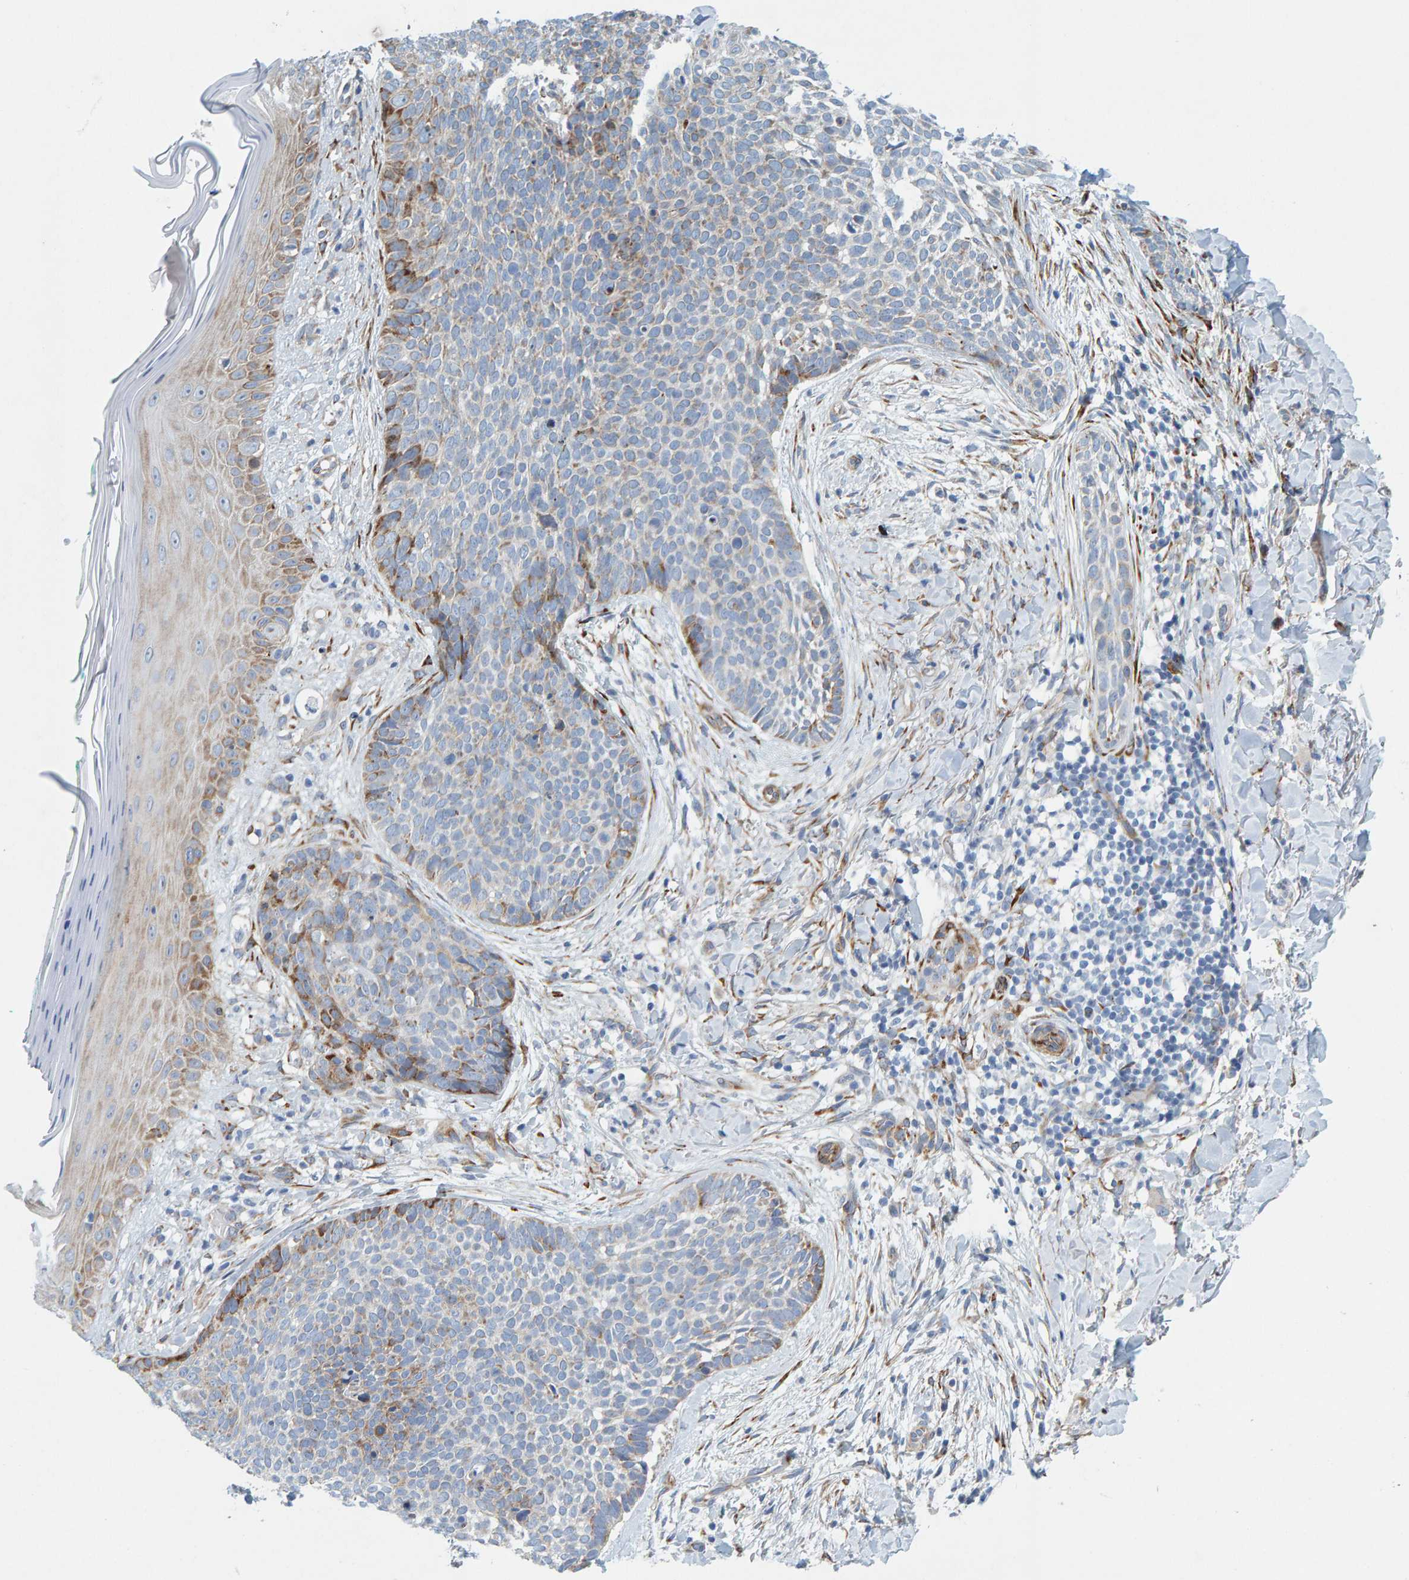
{"staining": {"intensity": "moderate", "quantity": "<25%", "location": "cytoplasmic/membranous"}, "tissue": "skin cancer", "cell_type": "Tumor cells", "image_type": "cancer", "snomed": [{"axis": "morphology", "description": "Normal tissue, NOS"}, {"axis": "morphology", "description": "Basal cell carcinoma"}, {"axis": "topography", "description": "Skin"}], "caption": "Basal cell carcinoma (skin) stained for a protein displays moderate cytoplasmic/membranous positivity in tumor cells.", "gene": "MMP16", "patient": {"sex": "male", "age": 67}}